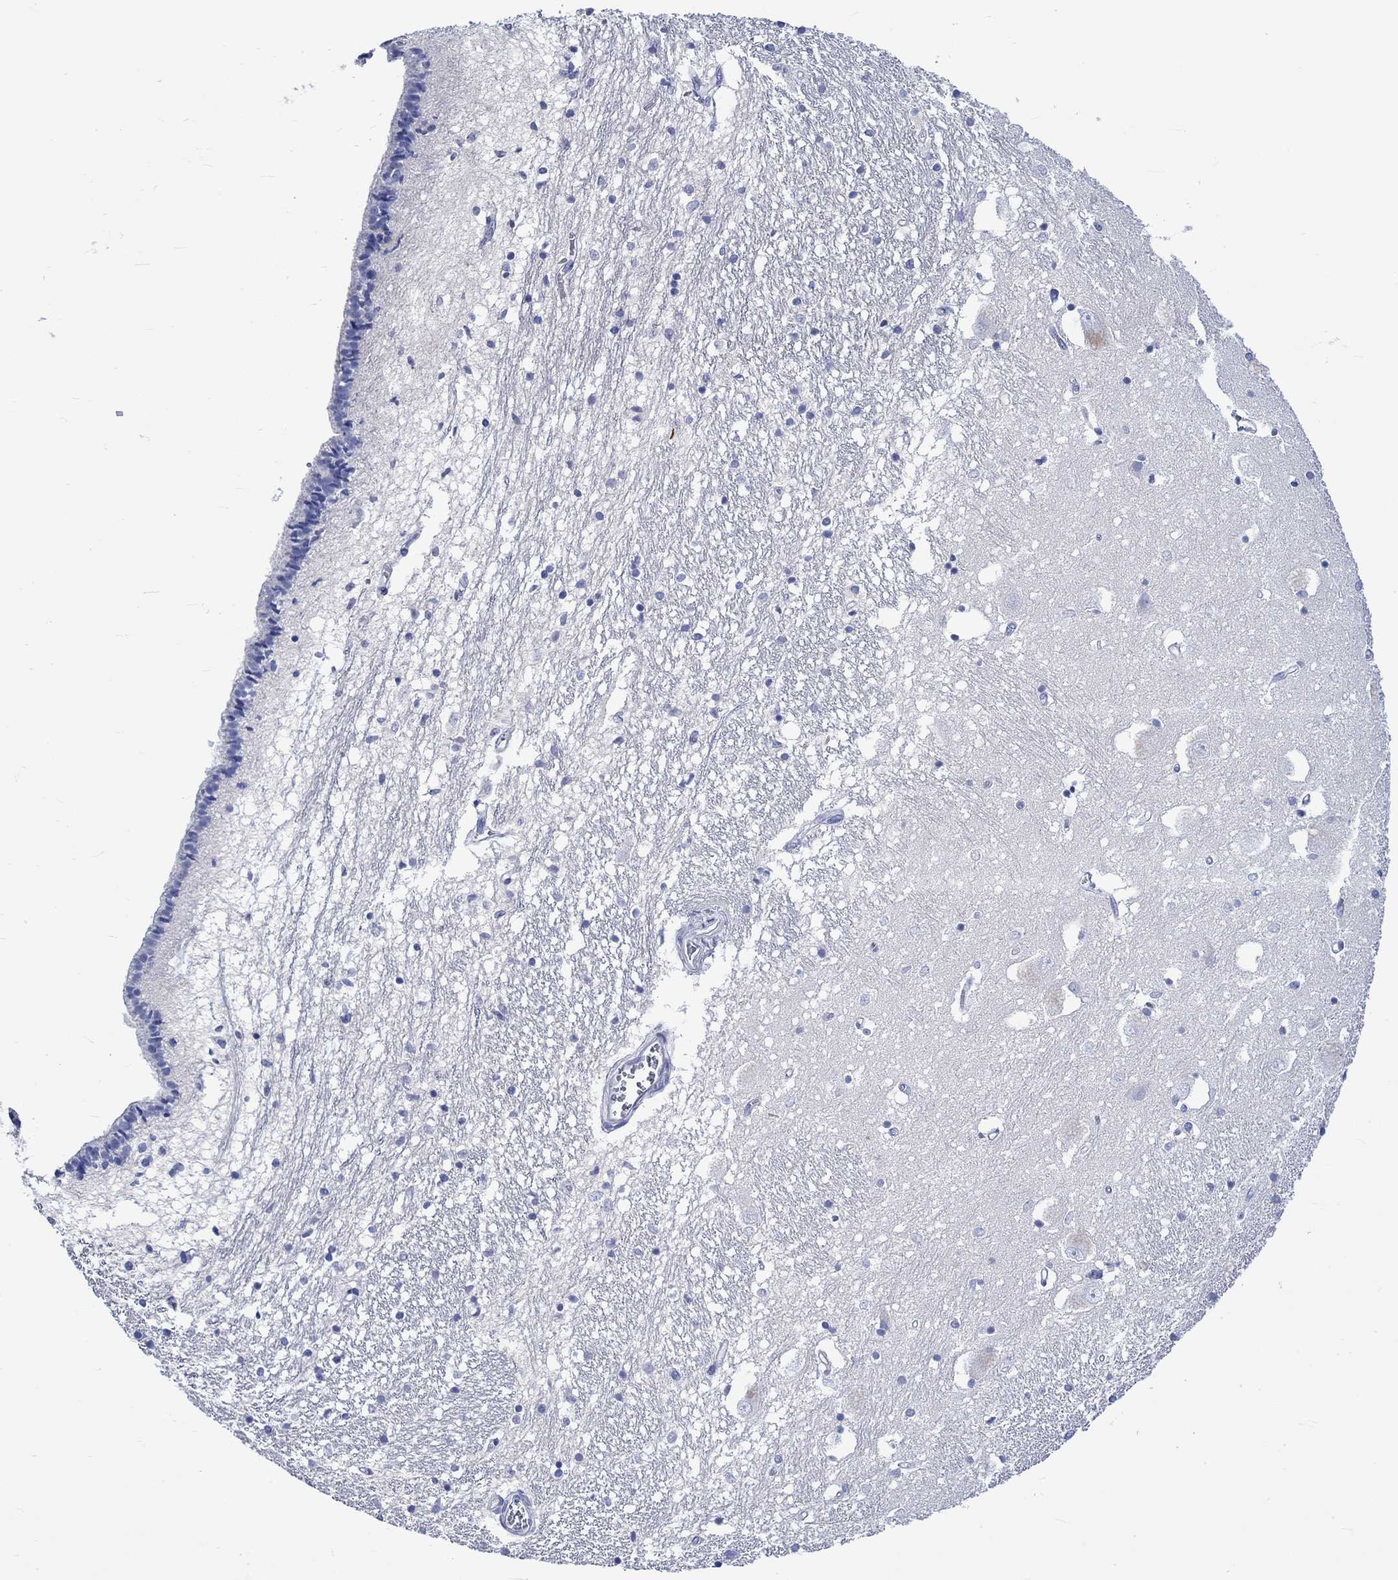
{"staining": {"intensity": "negative", "quantity": "none", "location": "none"}, "tissue": "caudate", "cell_type": "Glial cells", "image_type": "normal", "snomed": [{"axis": "morphology", "description": "Normal tissue, NOS"}, {"axis": "topography", "description": "Lateral ventricle wall"}], "caption": "Human caudate stained for a protein using immunohistochemistry (IHC) shows no staining in glial cells.", "gene": "NRIP3", "patient": {"sex": "female", "age": 71}}